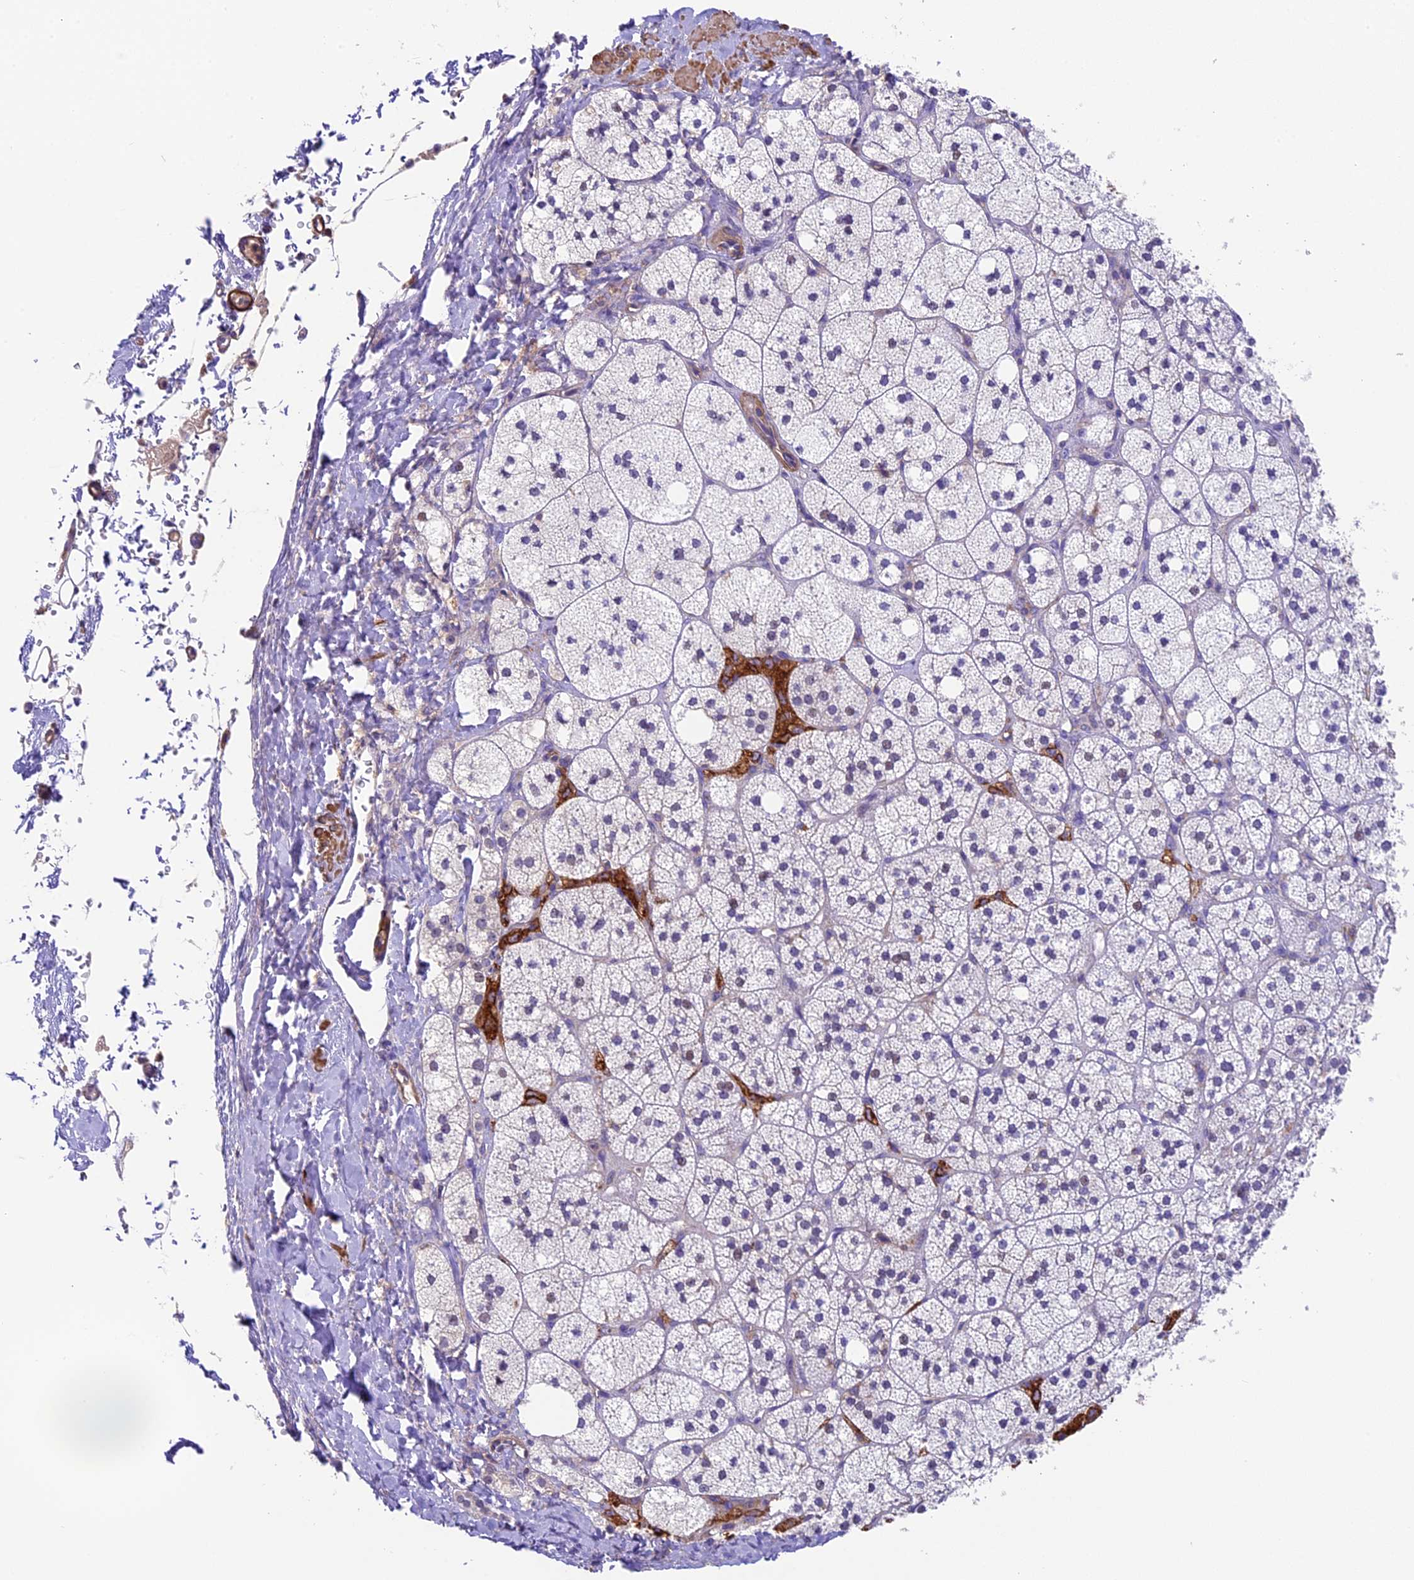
{"staining": {"intensity": "moderate", "quantity": "<25%", "location": "cytoplasmic/membranous"}, "tissue": "adrenal gland", "cell_type": "Glandular cells", "image_type": "normal", "snomed": [{"axis": "morphology", "description": "Normal tissue, NOS"}, {"axis": "topography", "description": "Adrenal gland"}], "caption": "Adrenal gland stained for a protein (brown) reveals moderate cytoplasmic/membranous positive positivity in approximately <25% of glandular cells.", "gene": "TBC1D1", "patient": {"sex": "male", "age": 61}}